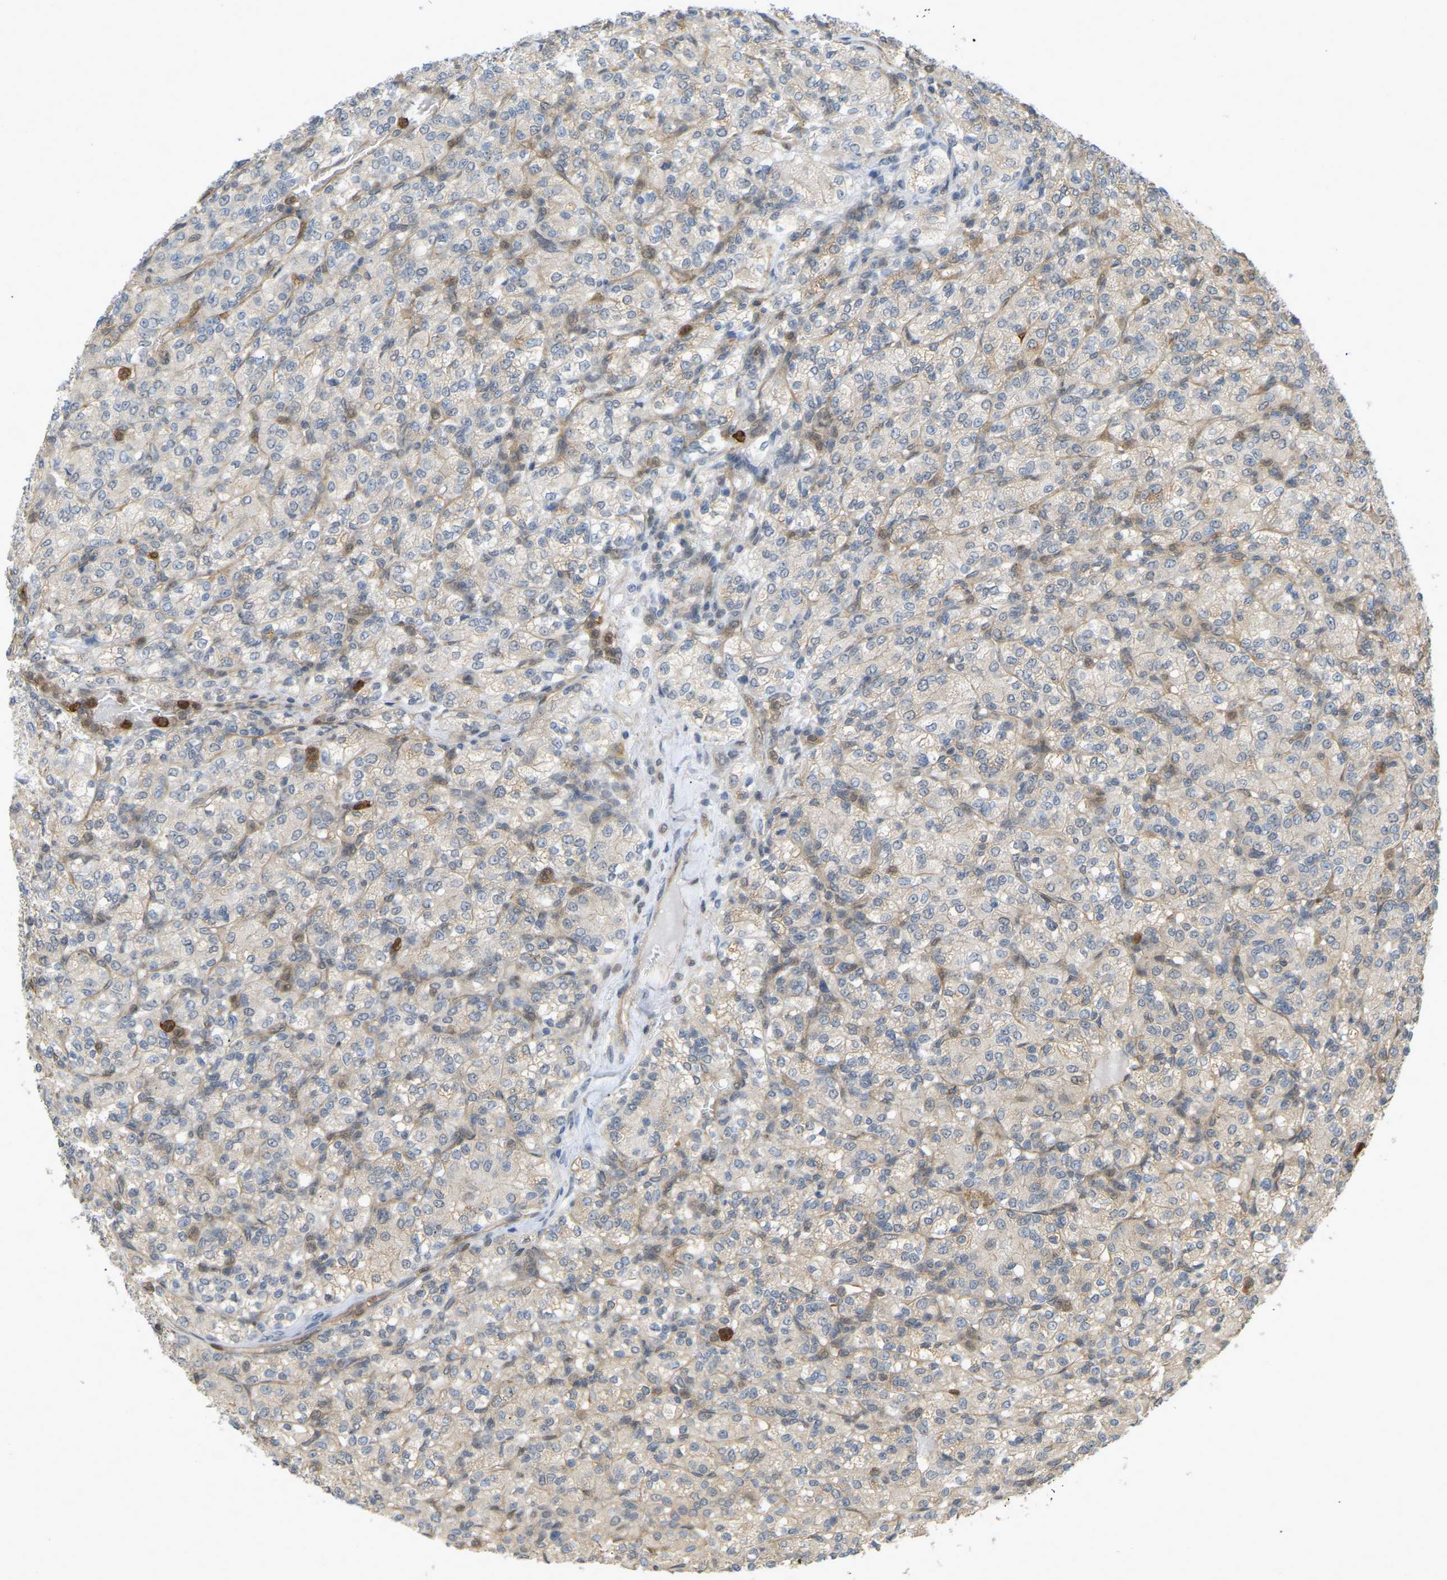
{"staining": {"intensity": "weak", "quantity": "<25%", "location": "cytoplasmic/membranous"}, "tissue": "renal cancer", "cell_type": "Tumor cells", "image_type": "cancer", "snomed": [{"axis": "morphology", "description": "Adenocarcinoma, NOS"}, {"axis": "topography", "description": "Kidney"}], "caption": "Renal cancer (adenocarcinoma) was stained to show a protein in brown. There is no significant positivity in tumor cells.", "gene": "SERPINB5", "patient": {"sex": "male", "age": 77}}